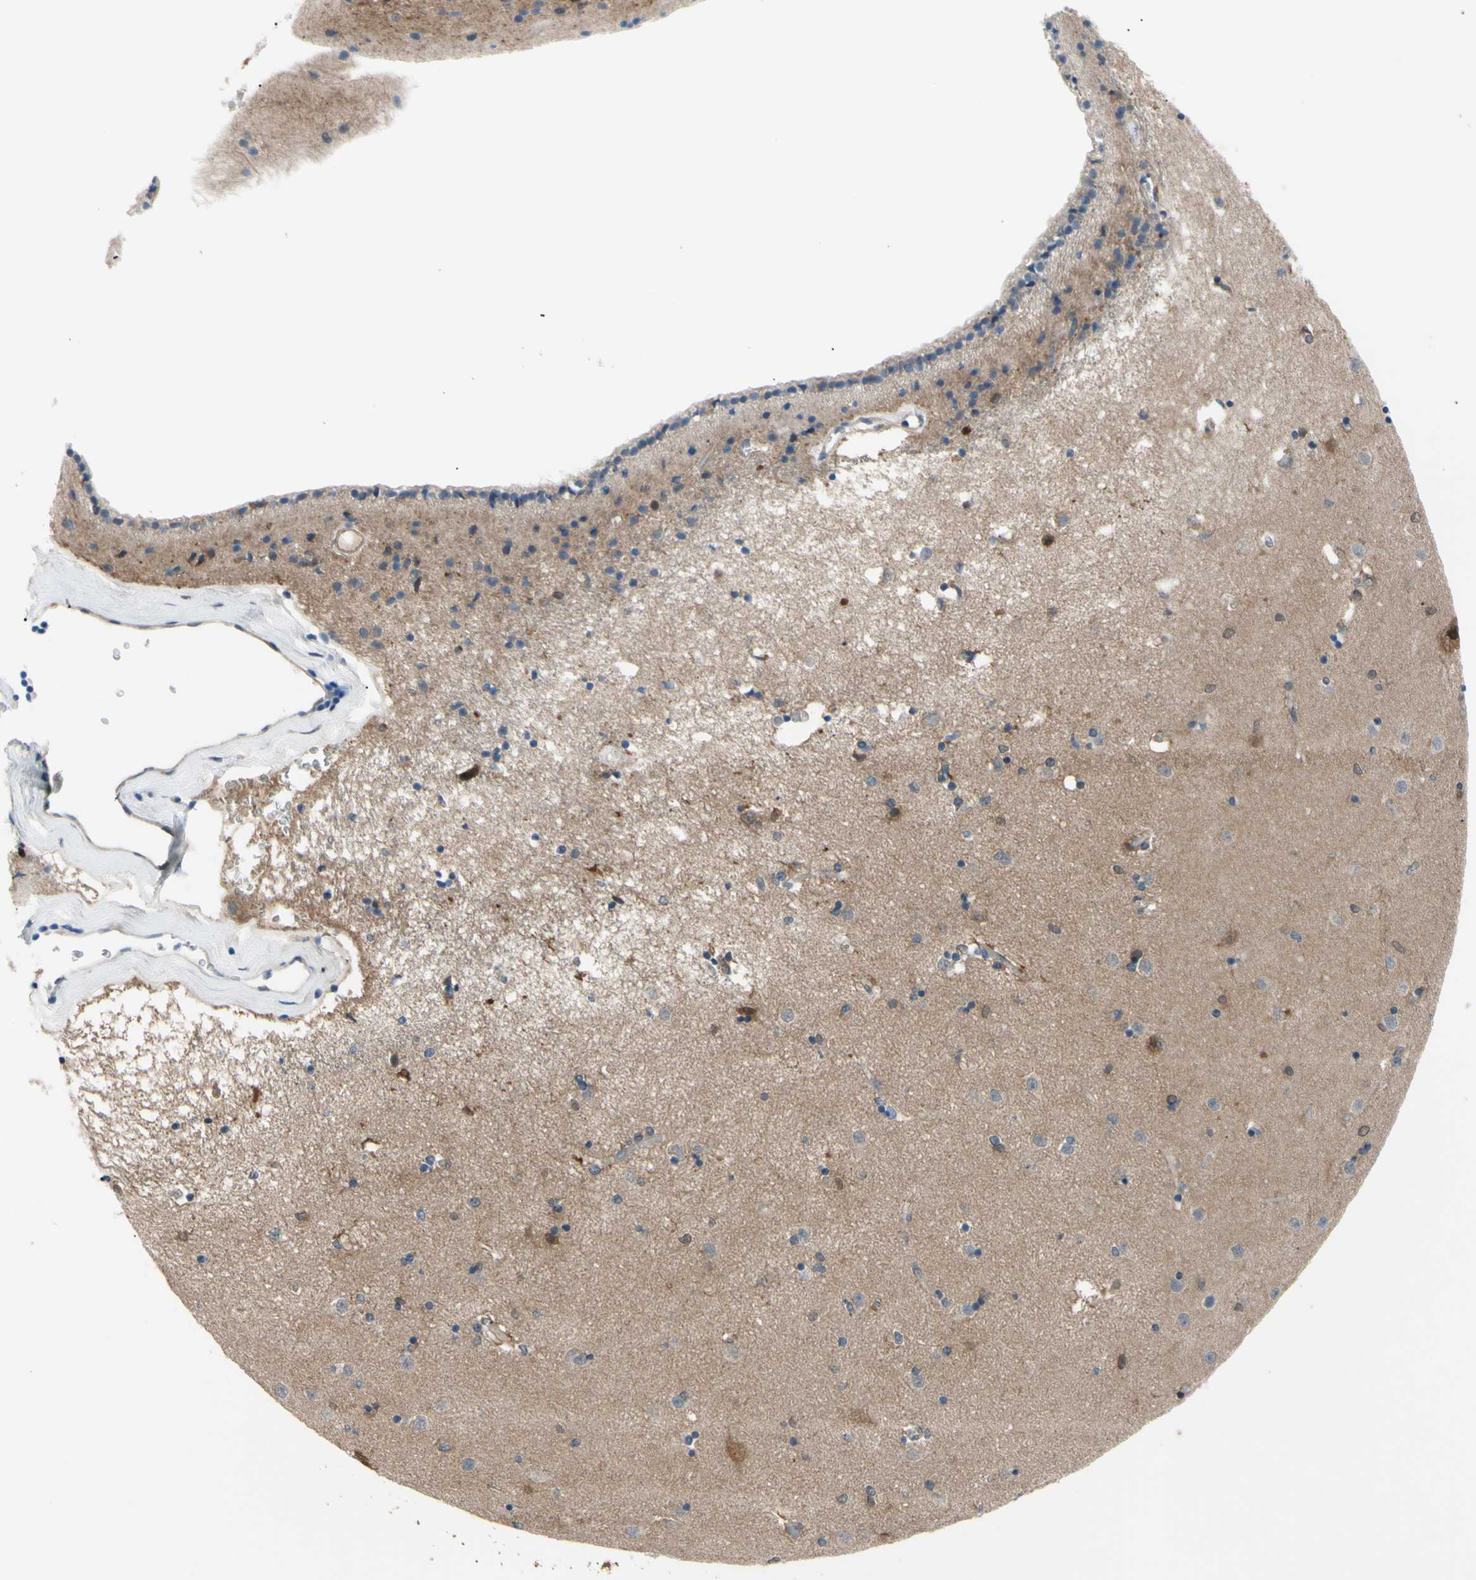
{"staining": {"intensity": "moderate", "quantity": "<25%", "location": "cytoplasmic/membranous"}, "tissue": "caudate", "cell_type": "Glial cells", "image_type": "normal", "snomed": [{"axis": "morphology", "description": "Normal tissue, NOS"}, {"axis": "topography", "description": "Lateral ventricle wall"}], "caption": "Immunohistochemical staining of benign human caudate shows low levels of moderate cytoplasmic/membranous expression in approximately <25% of glial cells.", "gene": "NOL3", "patient": {"sex": "female", "age": 54}}